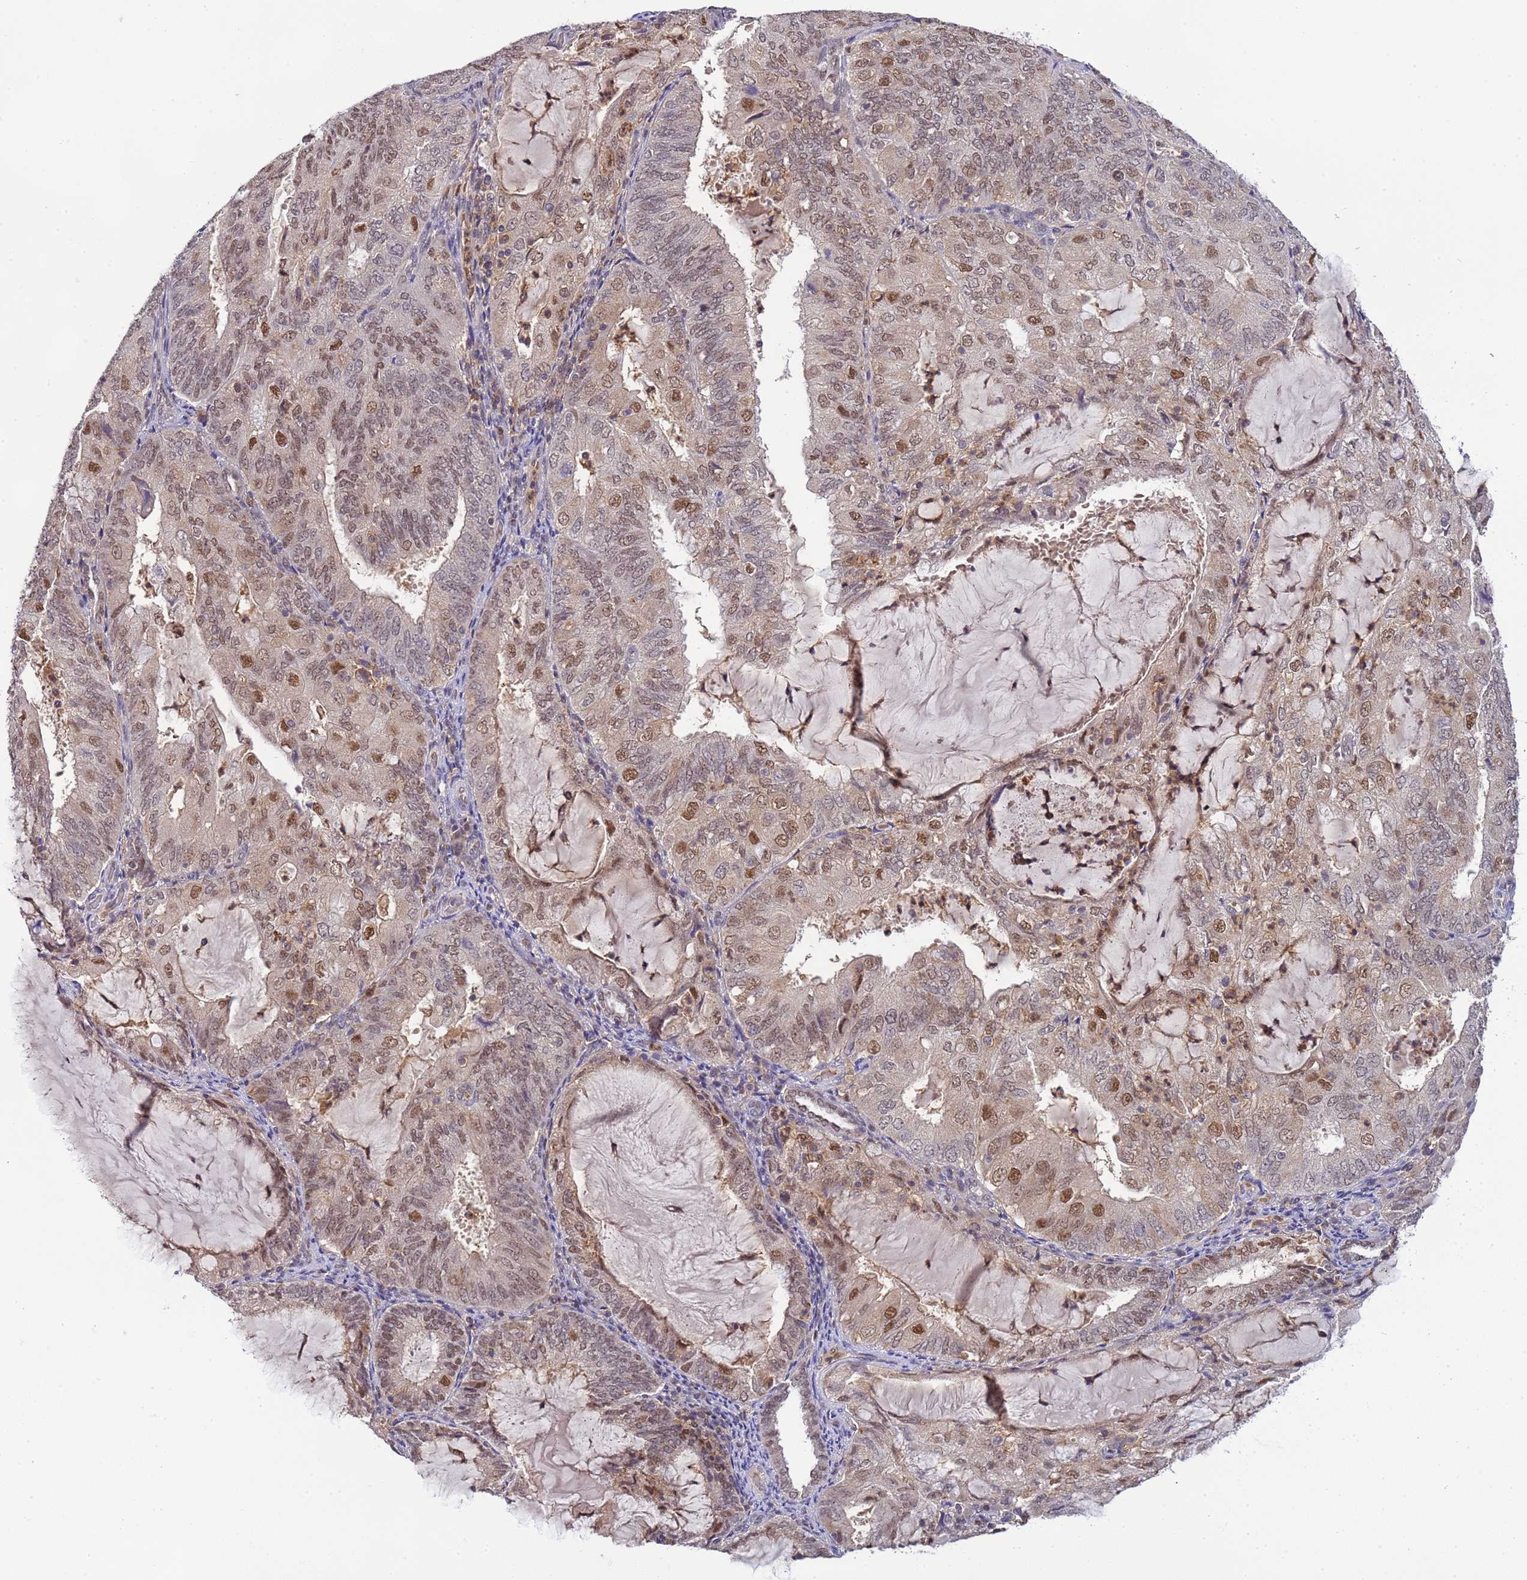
{"staining": {"intensity": "moderate", "quantity": "25%-75%", "location": "nuclear"}, "tissue": "endometrial cancer", "cell_type": "Tumor cells", "image_type": "cancer", "snomed": [{"axis": "morphology", "description": "Adenocarcinoma, NOS"}, {"axis": "topography", "description": "Endometrium"}], "caption": "This is a photomicrograph of IHC staining of endometrial adenocarcinoma, which shows moderate expression in the nuclear of tumor cells.", "gene": "CD53", "patient": {"sex": "female", "age": 81}}